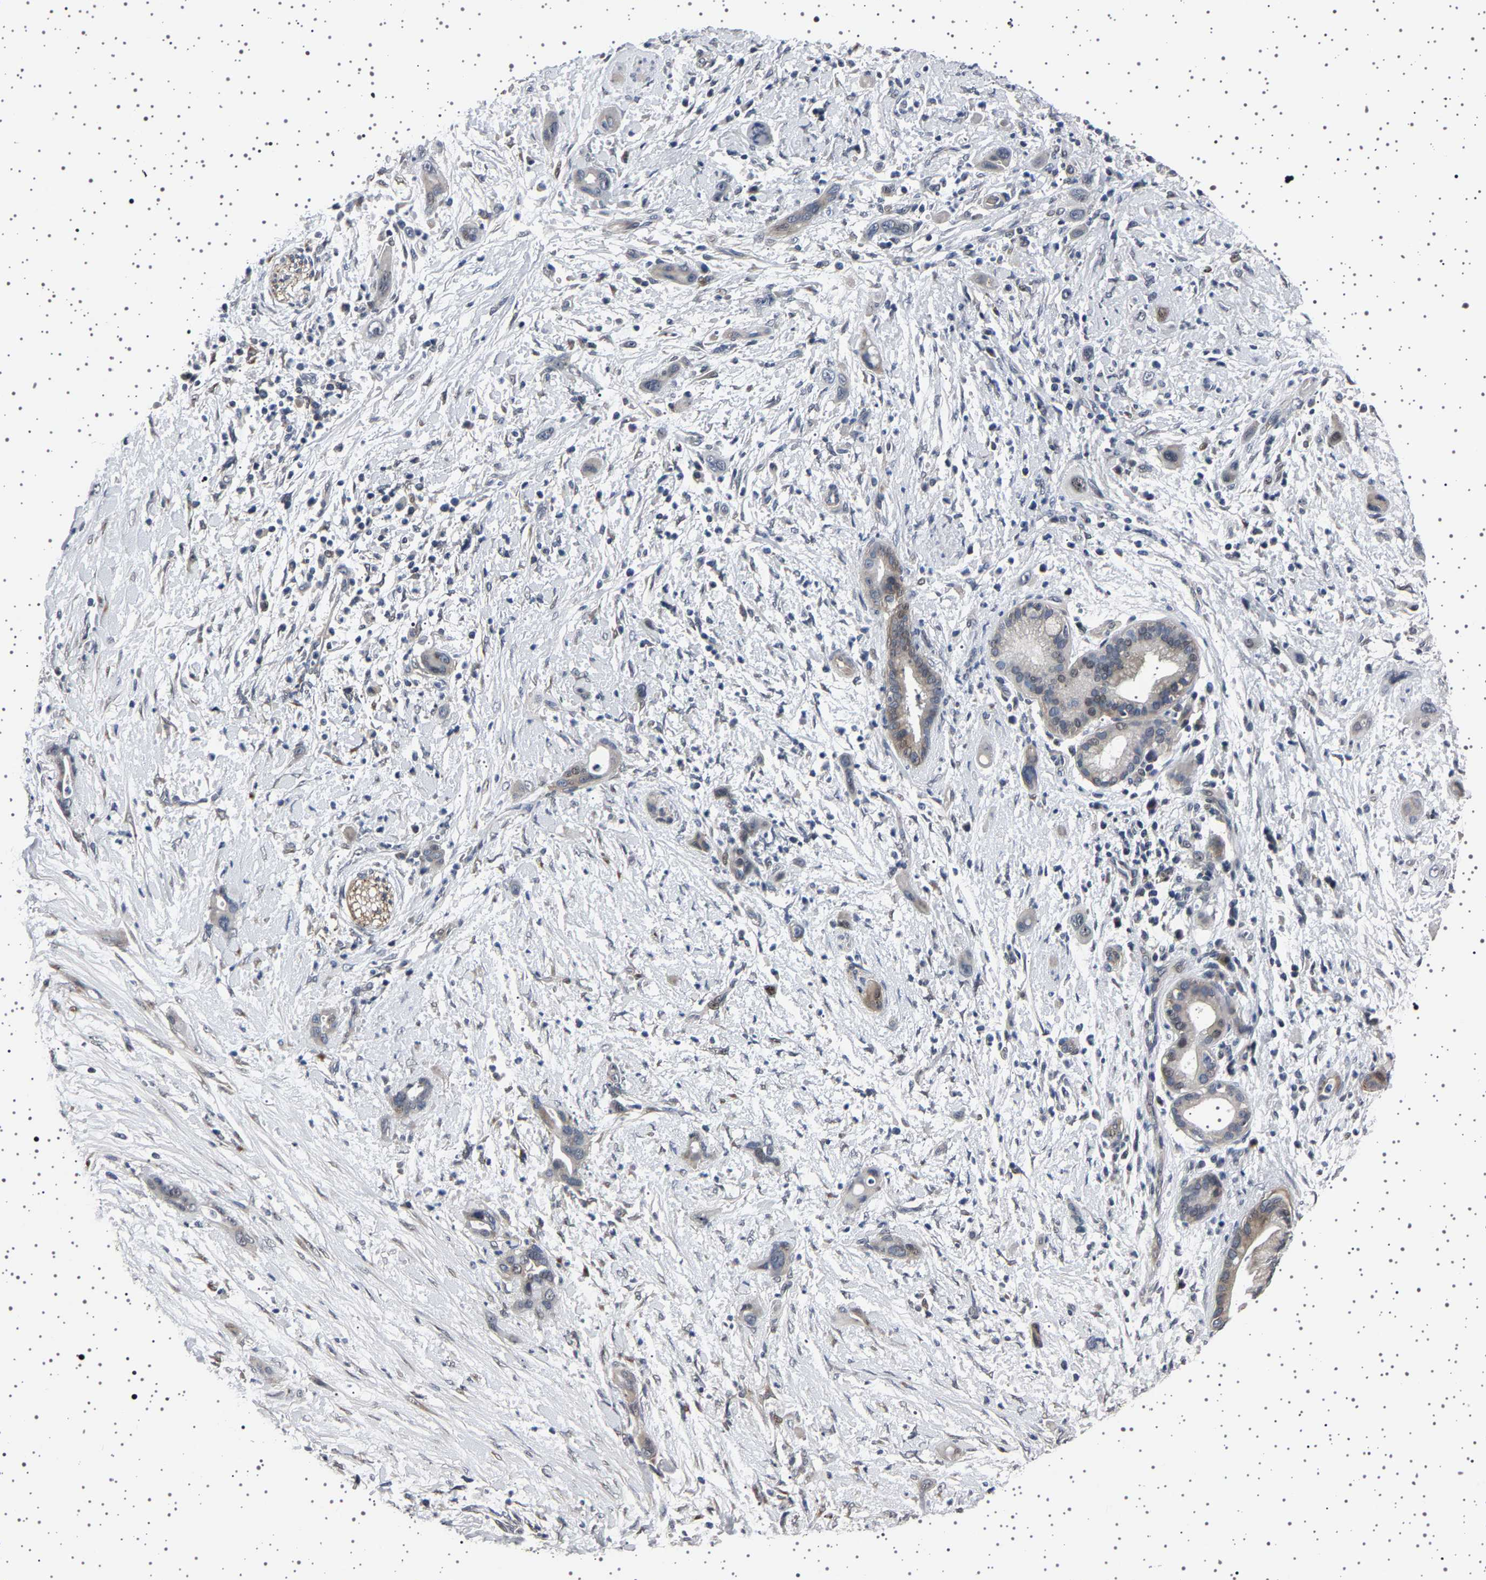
{"staining": {"intensity": "weak", "quantity": "25%-75%", "location": "cytoplasmic/membranous,nuclear"}, "tissue": "pancreatic cancer", "cell_type": "Tumor cells", "image_type": "cancer", "snomed": [{"axis": "morphology", "description": "Adenocarcinoma, NOS"}, {"axis": "topography", "description": "Pancreas"}], "caption": "This photomicrograph demonstrates pancreatic adenocarcinoma stained with immunohistochemistry (IHC) to label a protein in brown. The cytoplasmic/membranous and nuclear of tumor cells show weak positivity for the protein. Nuclei are counter-stained blue.", "gene": "PAK5", "patient": {"sex": "male", "age": 59}}